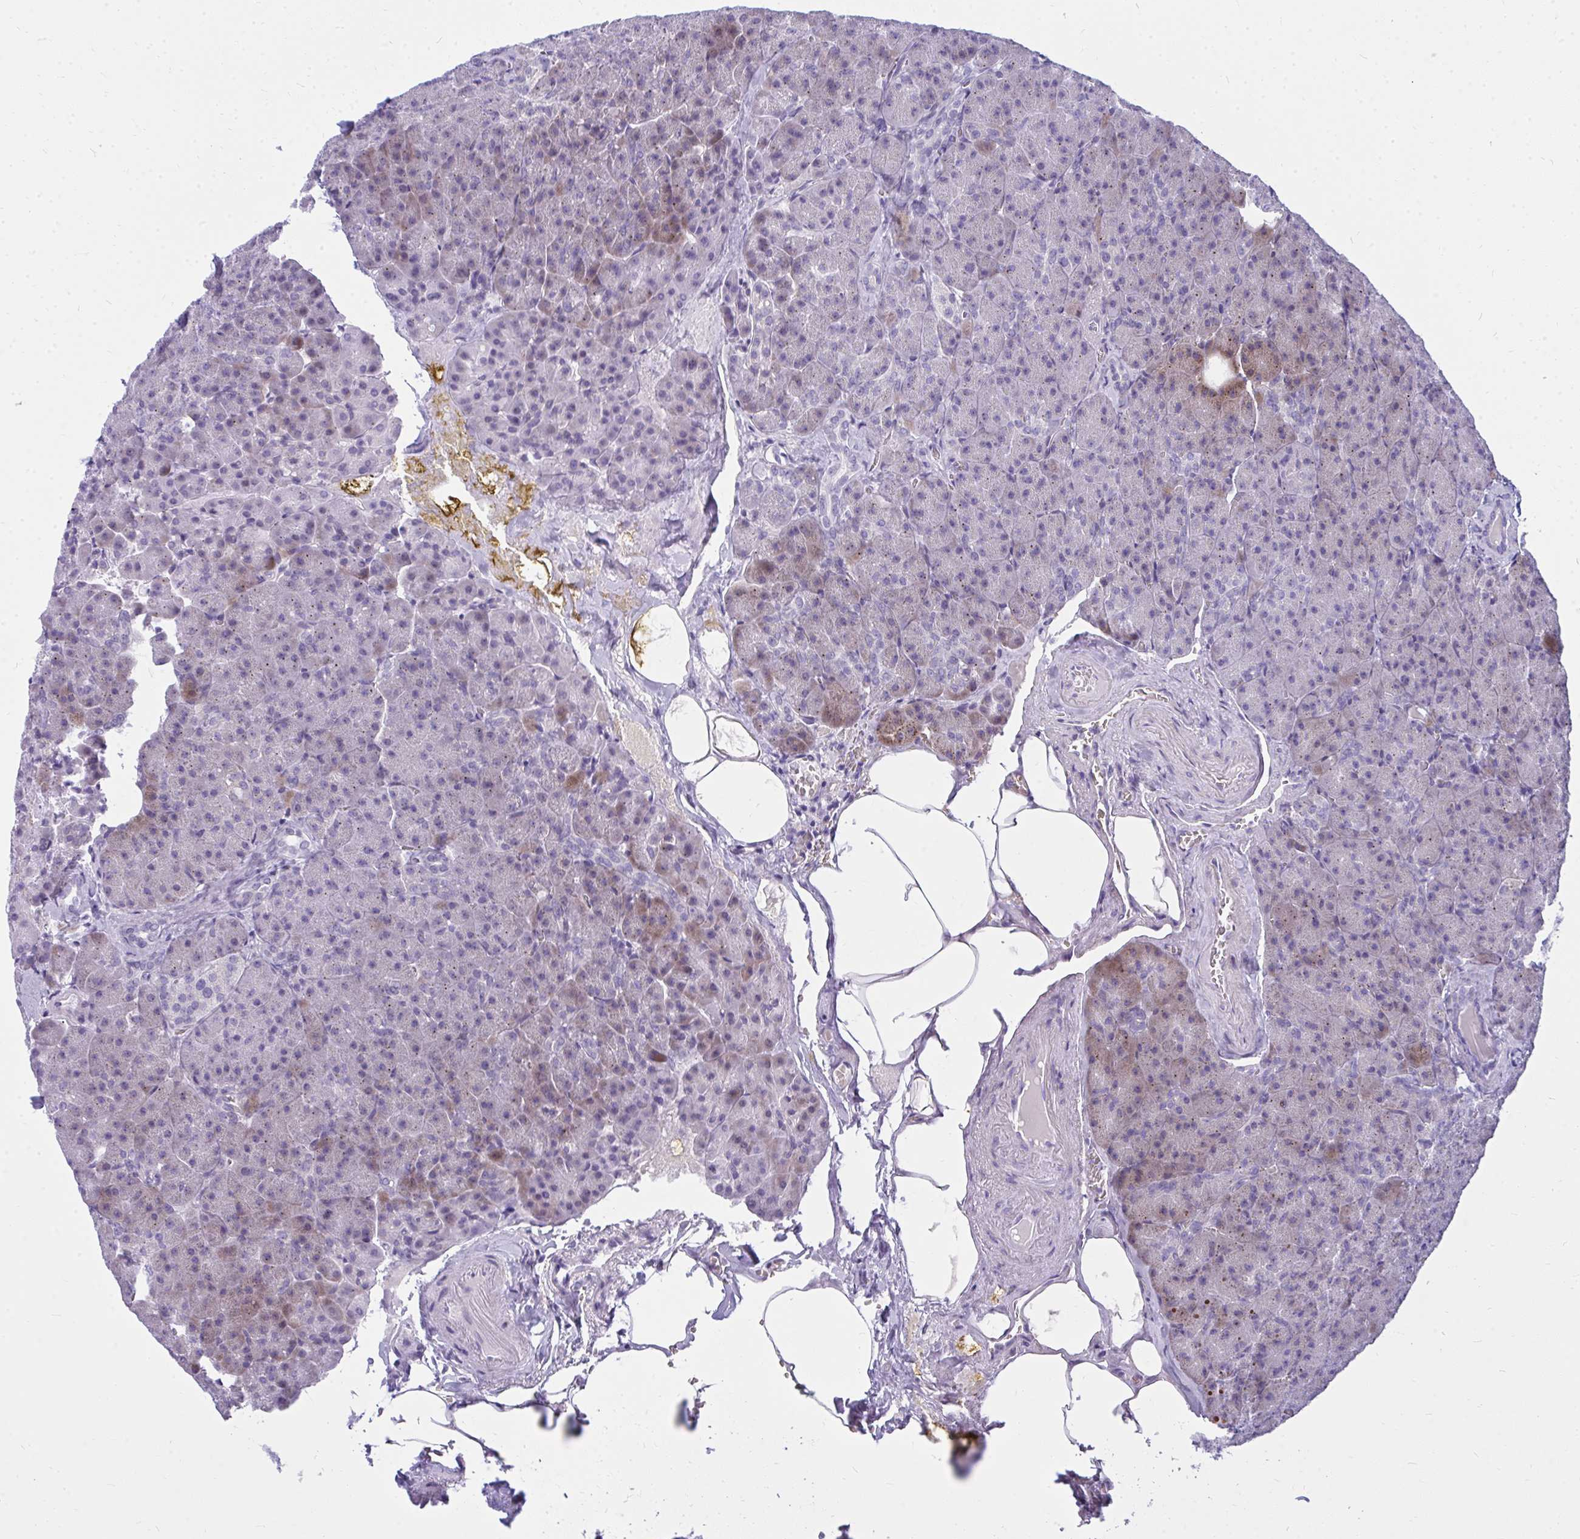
{"staining": {"intensity": "moderate", "quantity": "<25%", "location": "cytoplasmic/membranous"}, "tissue": "pancreas", "cell_type": "Exocrine glandular cells", "image_type": "normal", "snomed": [{"axis": "morphology", "description": "Normal tissue, NOS"}, {"axis": "topography", "description": "Pancreas"}], "caption": "The image exhibits staining of normal pancreas, revealing moderate cytoplasmic/membranous protein positivity (brown color) within exocrine glandular cells.", "gene": "ZSCAN25", "patient": {"sex": "female", "age": 74}}